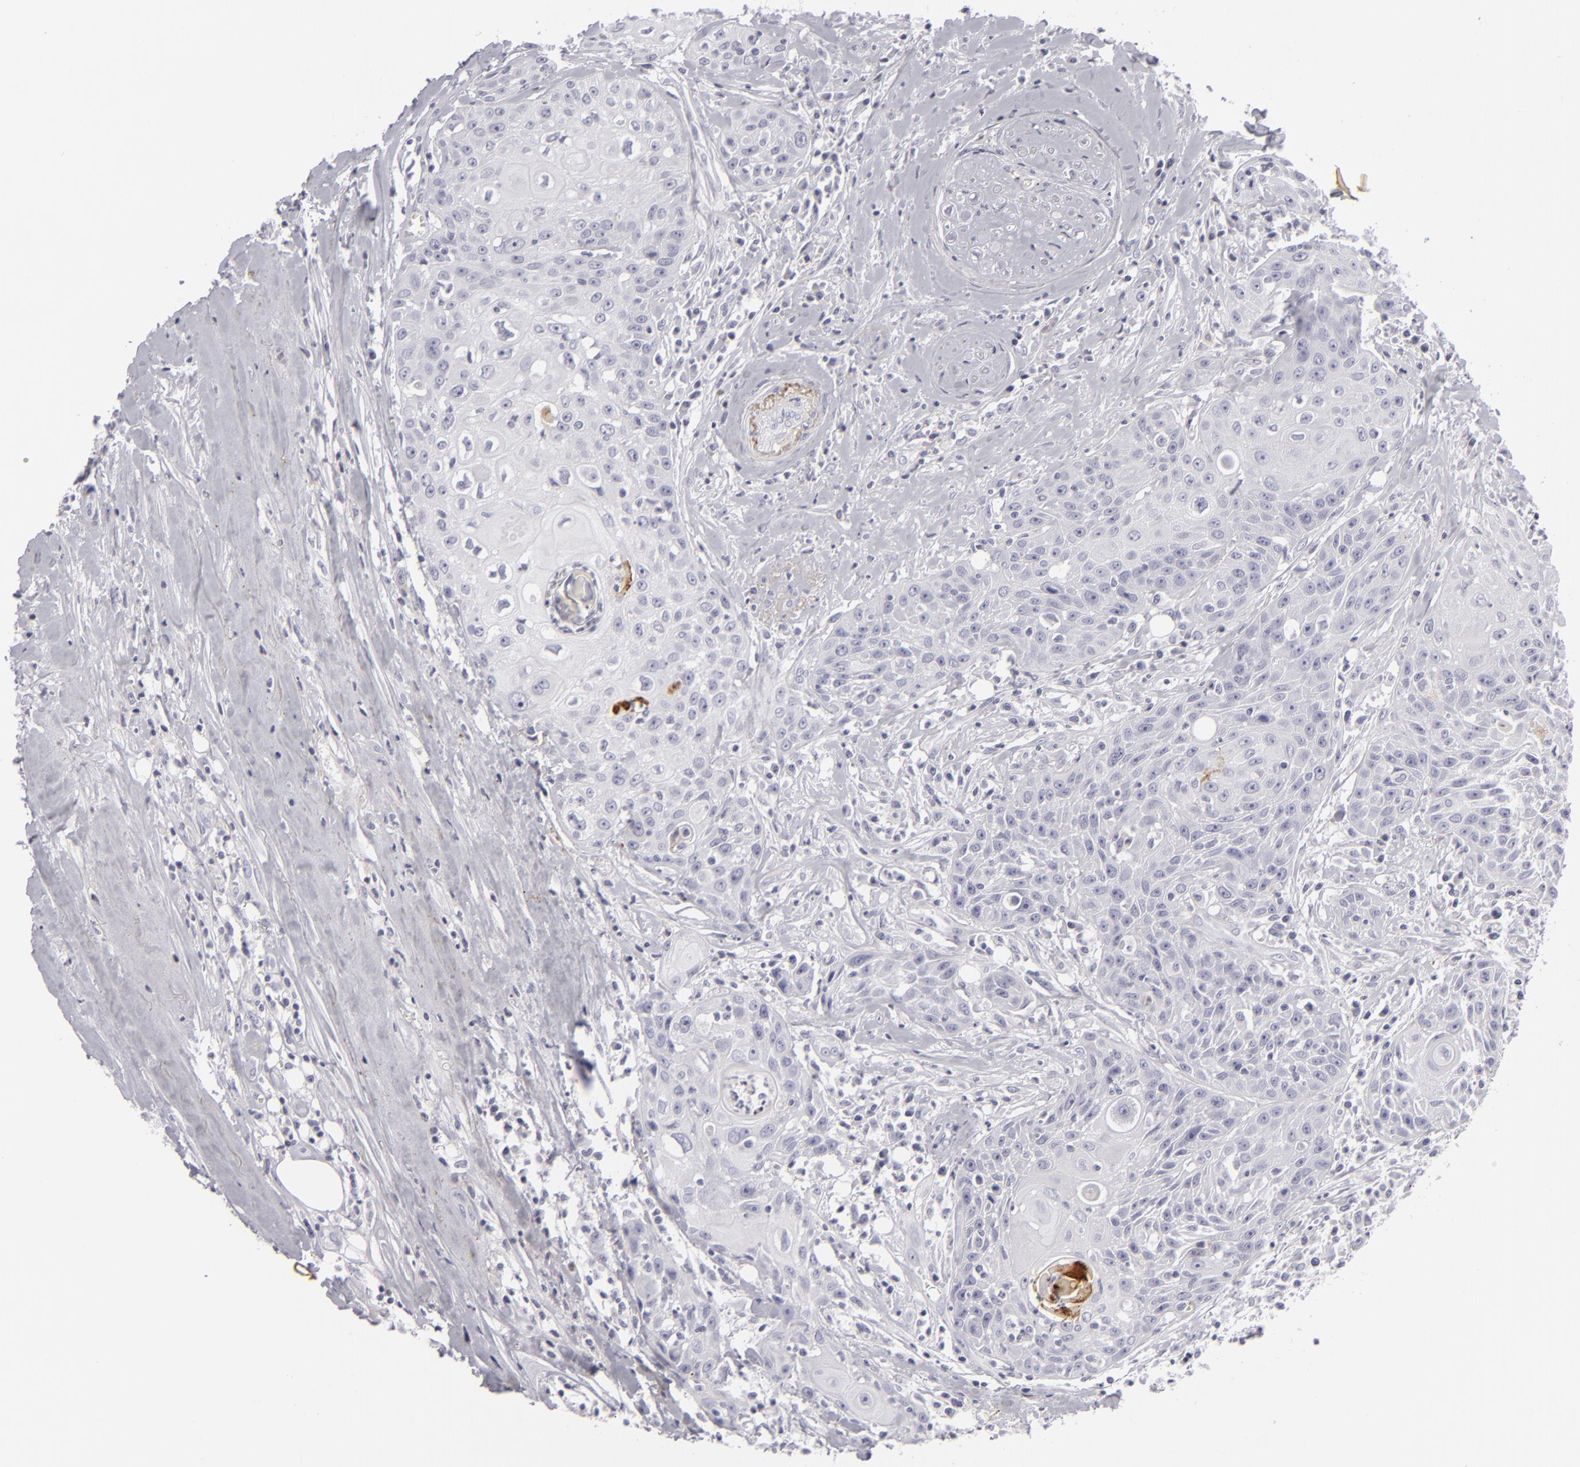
{"staining": {"intensity": "negative", "quantity": "none", "location": "none"}, "tissue": "head and neck cancer", "cell_type": "Tumor cells", "image_type": "cancer", "snomed": [{"axis": "morphology", "description": "Squamous cell carcinoma, NOS"}, {"axis": "topography", "description": "Oral tissue"}, {"axis": "topography", "description": "Head-Neck"}], "caption": "IHC micrograph of human head and neck squamous cell carcinoma stained for a protein (brown), which exhibits no positivity in tumor cells. (Brightfield microscopy of DAB IHC at high magnification).", "gene": "C9", "patient": {"sex": "female", "age": 82}}